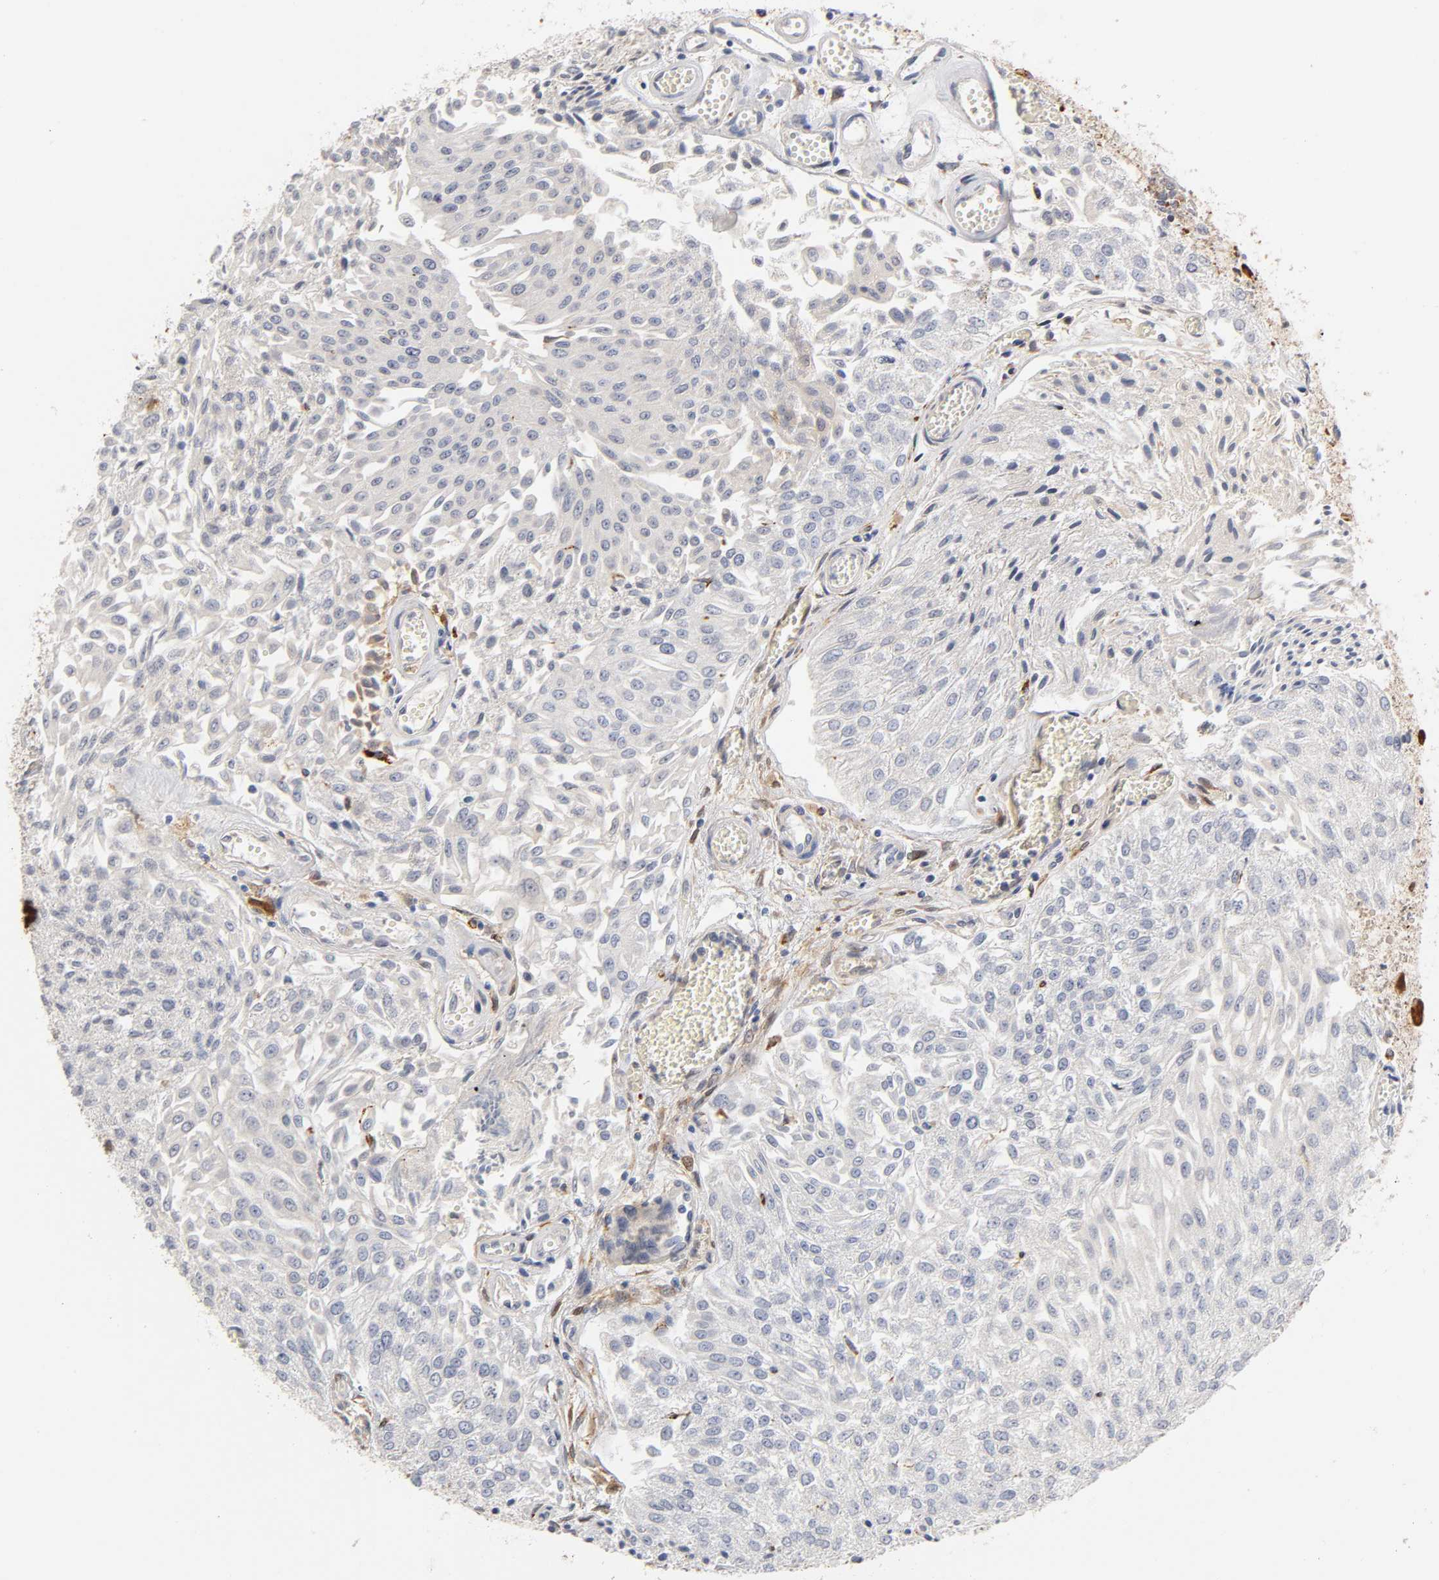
{"staining": {"intensity": "negative", "quantity": "none", "location": "none"}, "tissue": "urothelial cancer", "cell_type": "Tumor cells", "image_type": "cancer", "snomed": [{"axis": "morphology", "description": "Urothelial carcinoma, Low grade"}, {"axis": "topography", "description": "Urinary bladder"}], "caption": "This is an immunohistochemistry histopathology image of urothelial carcinoma (low-grade). There is no expression in tumor cells.", "gene": "ISG15", "patient": {"sex": "male", "age": 86}}